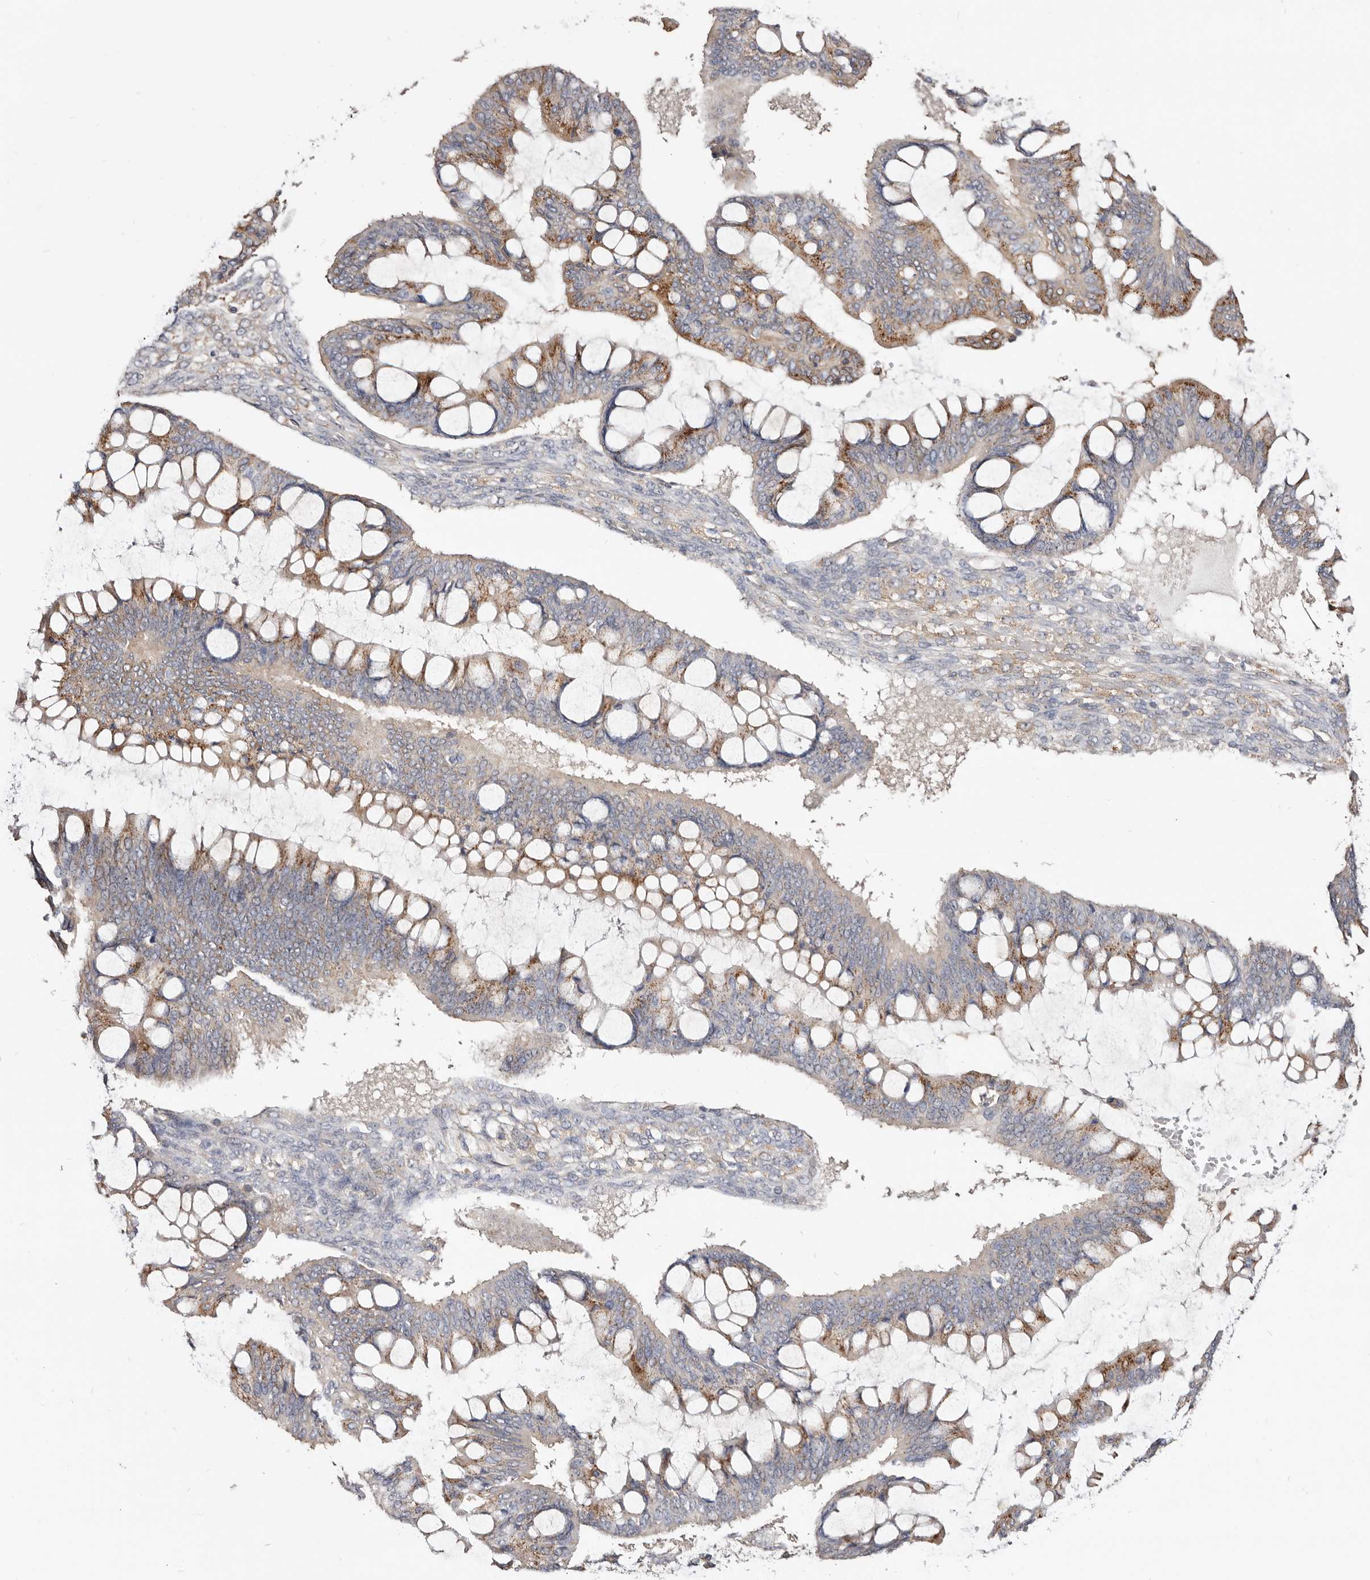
{"staining": {"intensity": "moderate", "quantity": "25%-75%", "location": "cytoplasmic/membranous"}, "tissue": "ovarian cancer", "cell_type": "Tumor cells", "image_type": "cancer", "snomed": [{"axis": "morphology", "description": "Cystadenocarcinoma, mucinous, NOS"}, {"axis": "topography", "description": "Ovary"}], "caption": "Moderate cytoplasmic/membranous protein expression is seen in about 25%-75% of tumor cells in ovarian mucinous cystadenocarcinoma. Nuclei are stained in blue.", "gene": "LRRC25", "patient": {"sex": "female", "age": 73}}